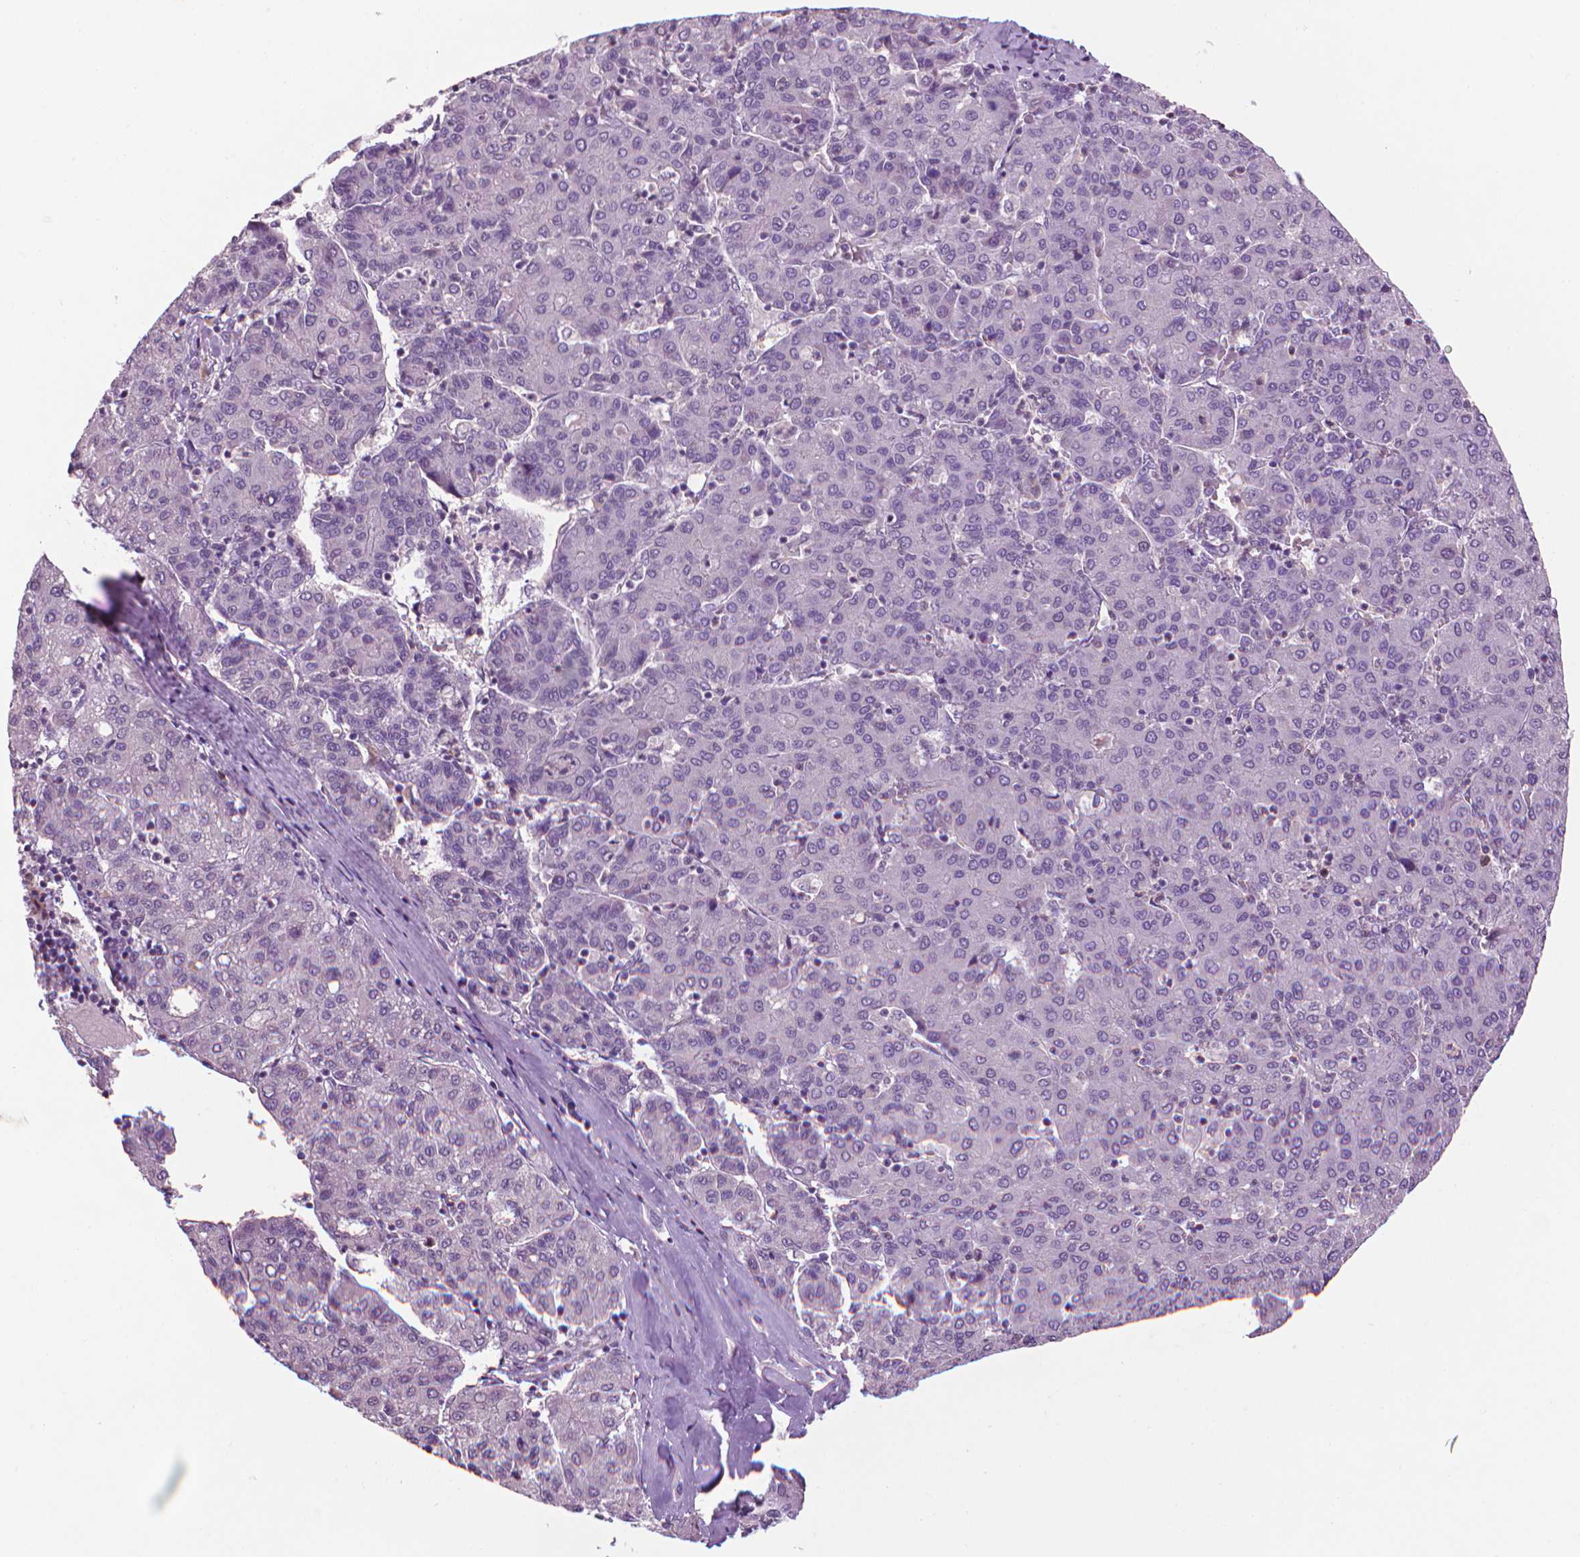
{"staining": {"intensity": "negative", "quantity": "none", "location": "none"}, "tissue": "liver cancer", "cell_type": "Tumor cells", "image_type": "cancer", "snomed": [{"axis": "morphology", "description": "Carcinoma, Hepatocellular, NOS"}, {"axis": "topography", "description": "Liver"}], "caption": "This is an IHC photomicrograph of hepatocellular carcinoma (liver). There is no positivity in tumor cells.", "gene": "CDKN2D", "patient": {"sex": "male", "age": 65}}